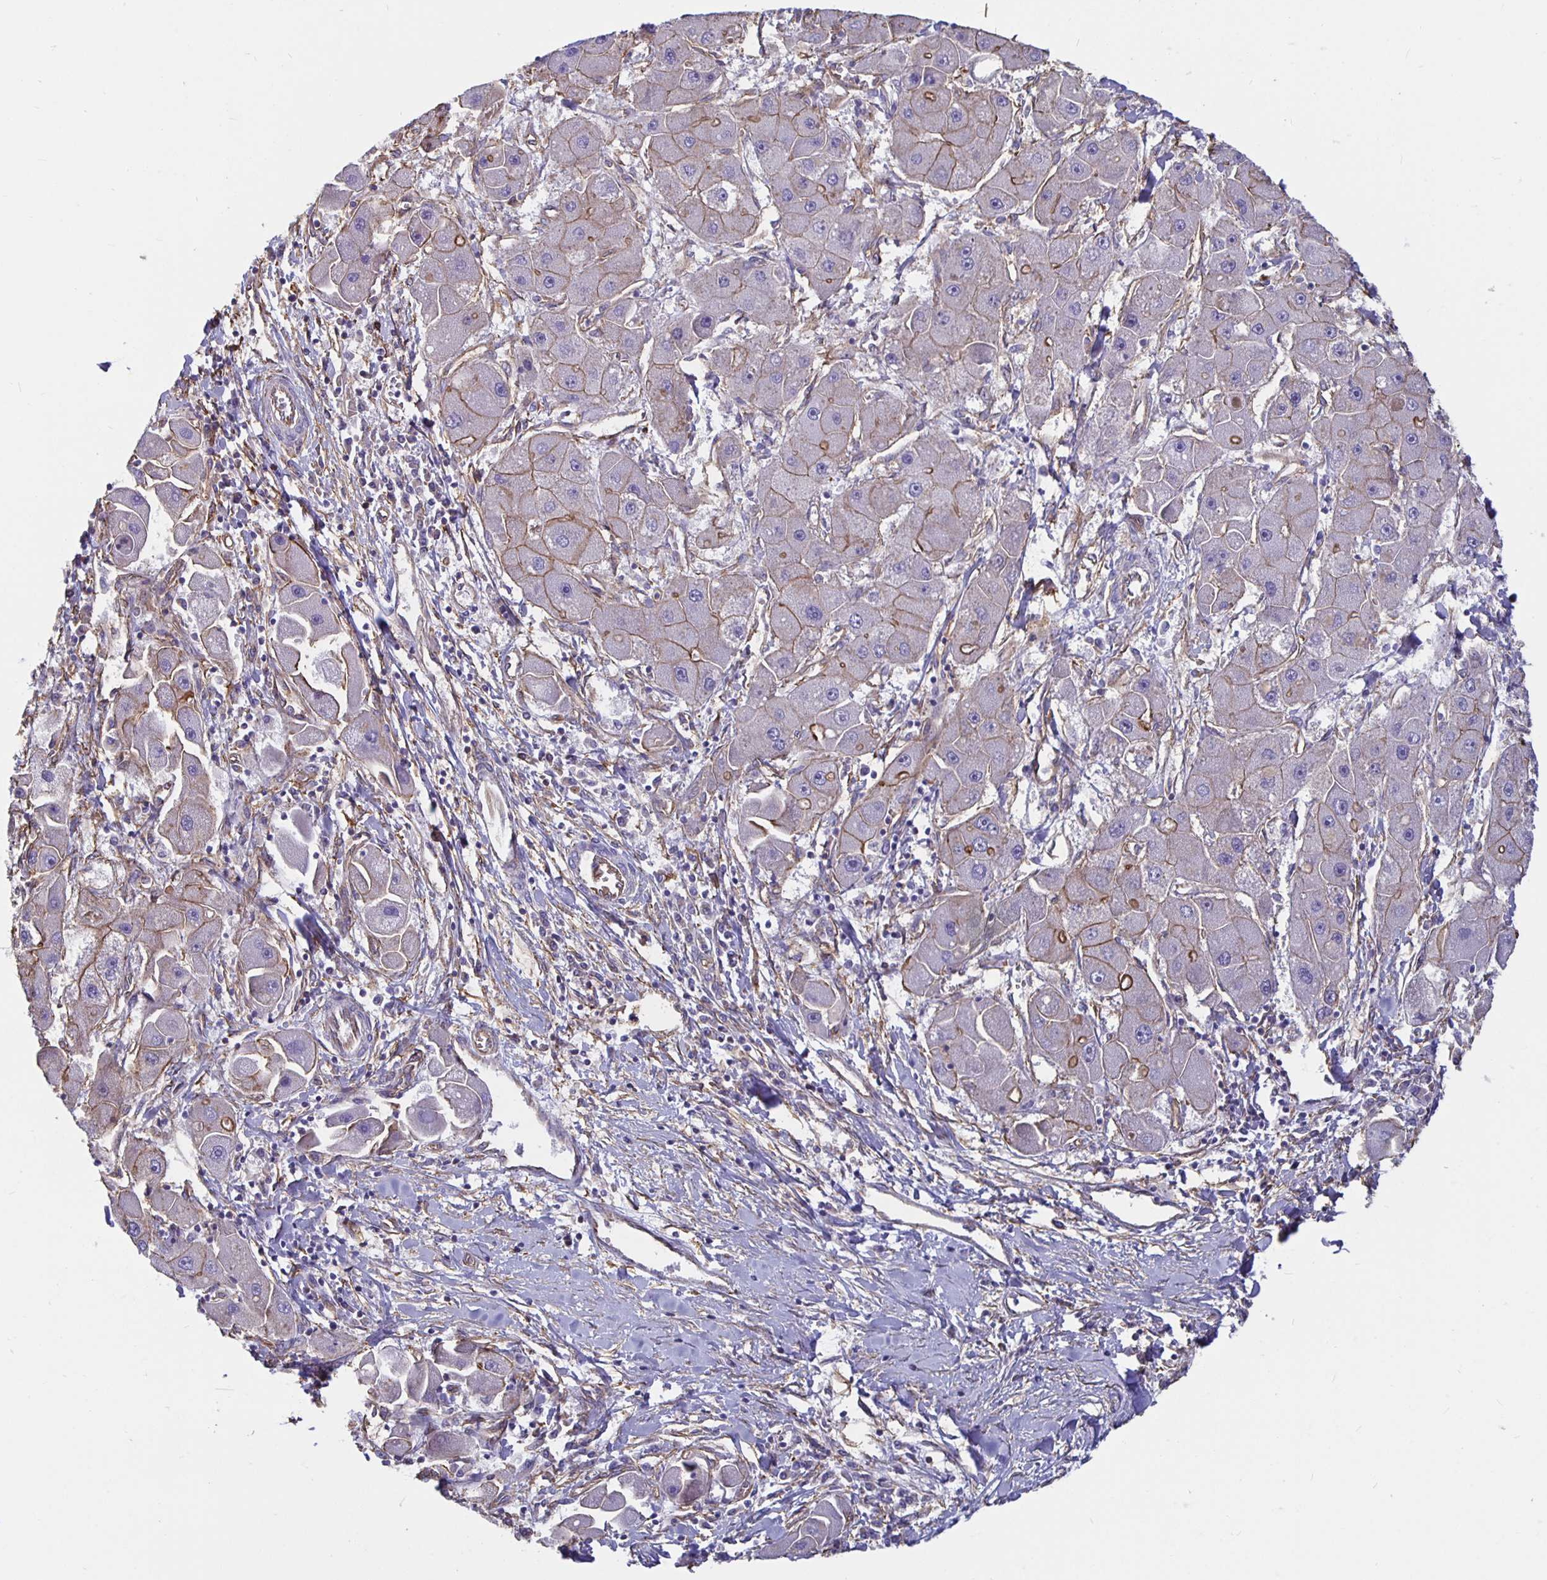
{"staining": {"intensity": "moderate", "quantity": "<25%", "location": "cytoplasmic/membranous"}, "tissue": "liver cancer", "cell_type": "Tumor cells", "image_type": "cancer", "snomed": [{"axis": "morphology", "description": "Carcinoma, Hepatocellular, NOS"}, {"axis": "topography", "description": "Liver"}], "caption": "Immunohistochemistry image of human liver hepatocellular carcinoma stained for a protein (brown), which reveals low levels of moderate cytoplasmic/membranous expression in approximately <25% of tumor cells.", "gene": "ARHGEF39", "patient": {"sex": "male", "age": 24}}